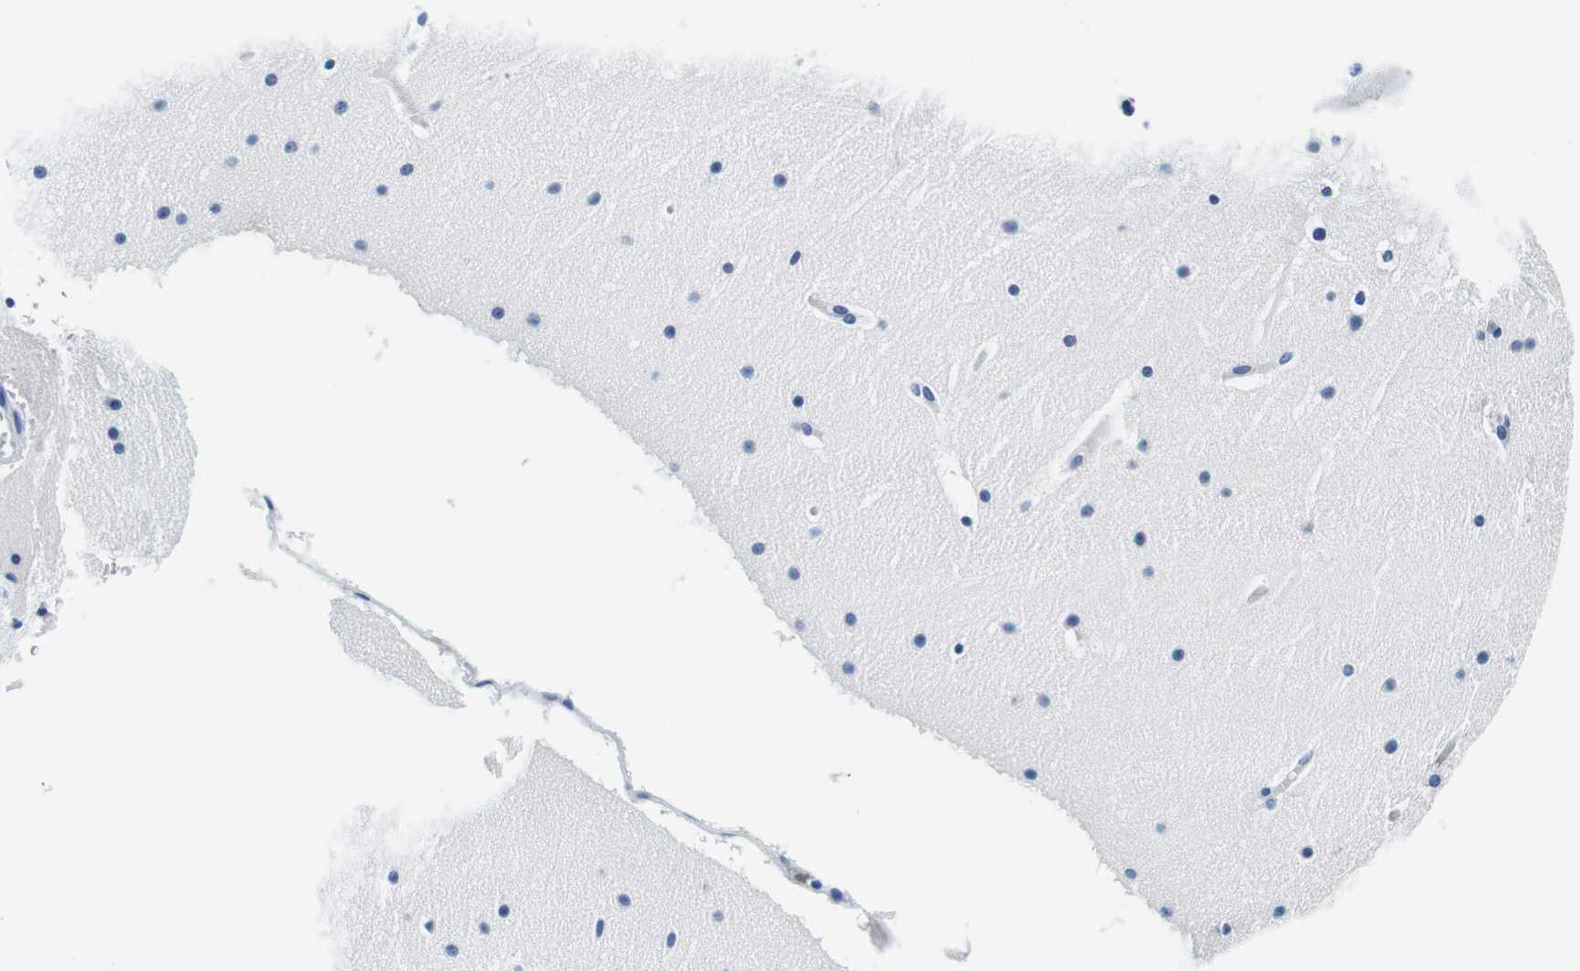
{"staining": {"intensity": "negative", "quantity": "none", "location": "none"}, "tissue": "cerebellum", "cell_type": "Cells in granular layer", "image_type": "normal", "snomed": [{"axis": "morphology", "description": "Normal tissue, NOS"}, {"axis": "topography", "description": "Cerebellum"}], "caption": "A photomicrograph of cerebellum stained for a protein shows no brown staining in cells in granular layer.", "gene": "HLA", "patient": {"sex": "male", "age": 45}}